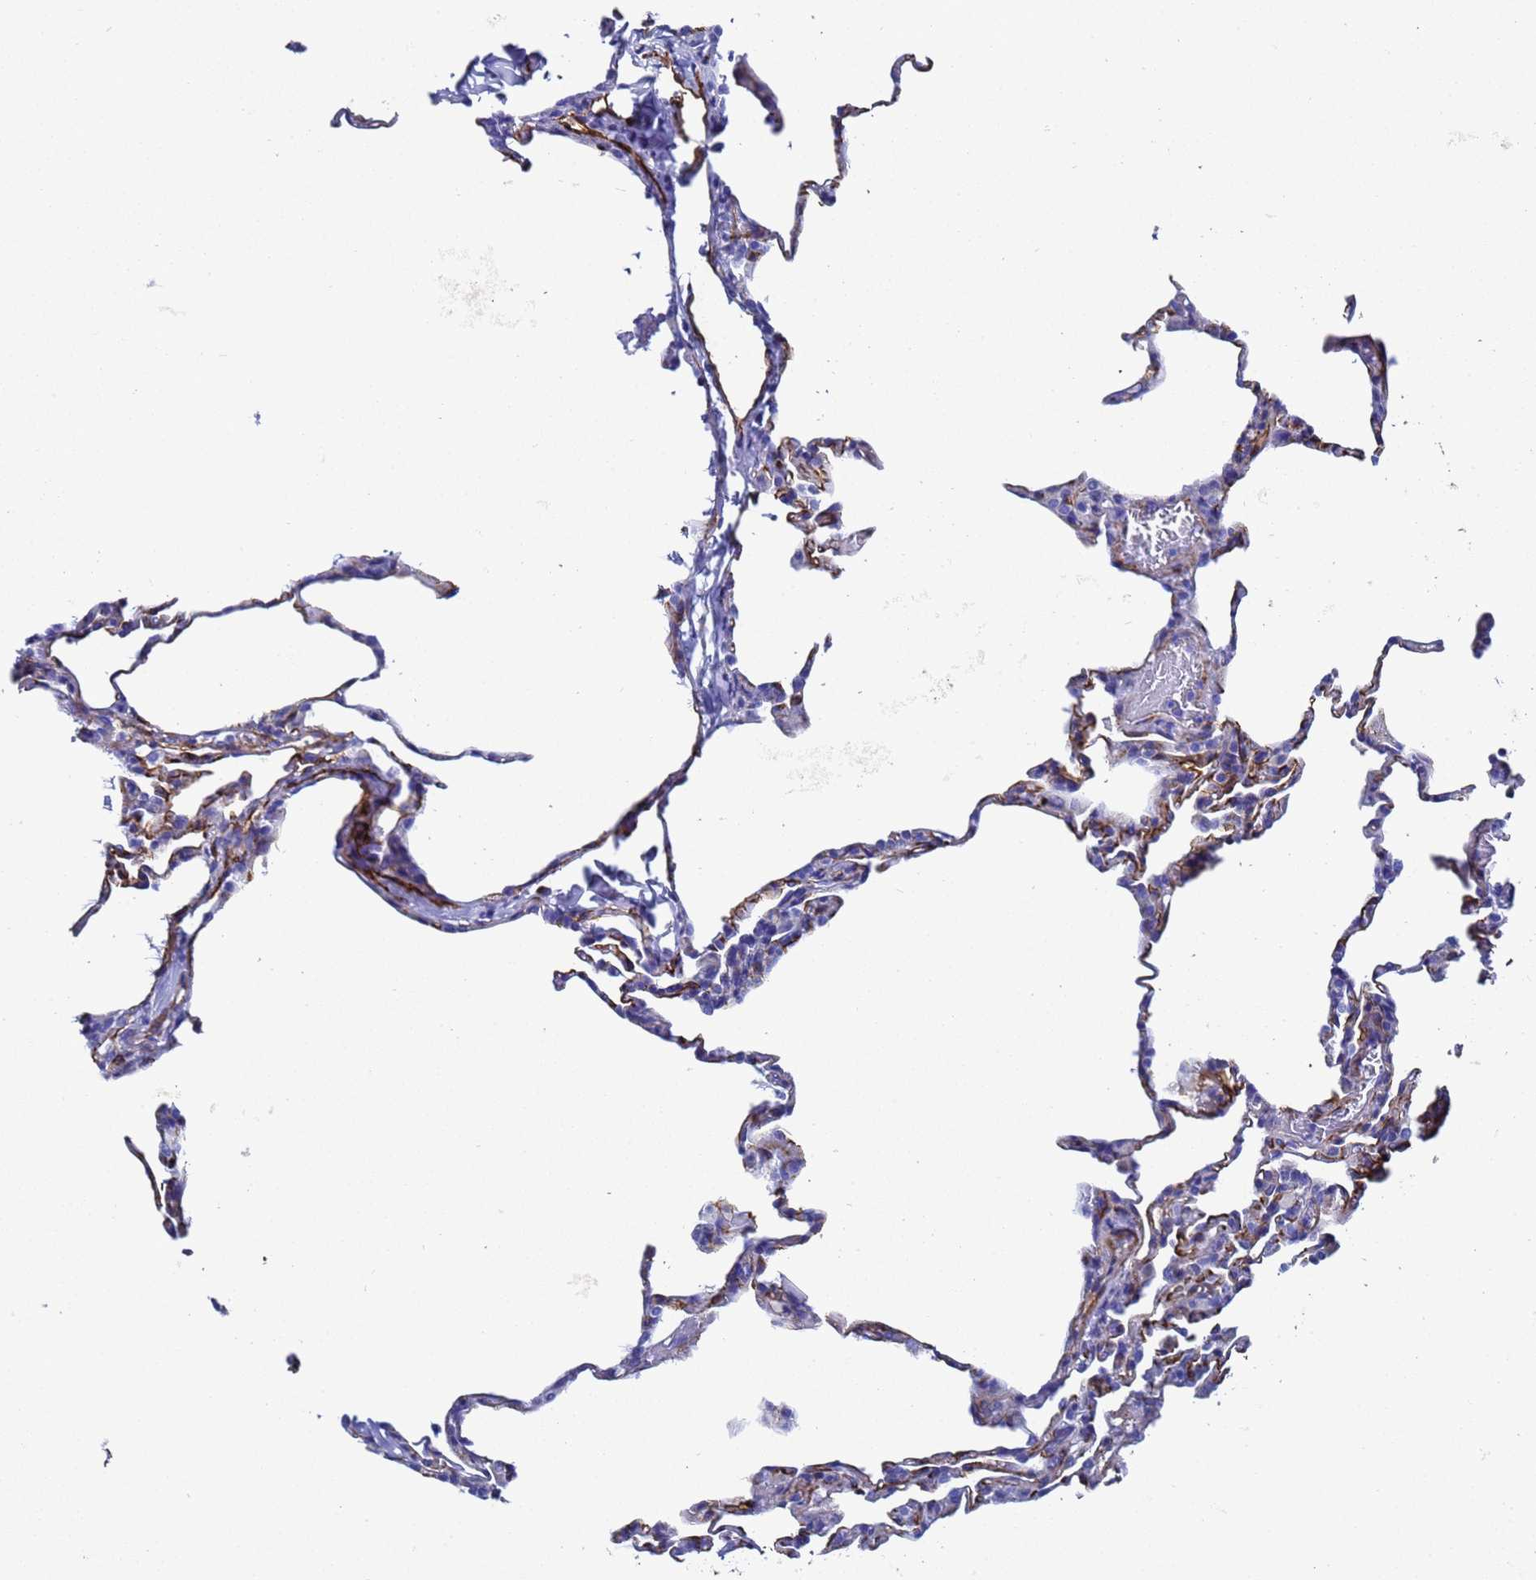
{"staining": {"intensity": "negative", "quantity": "none", "location": "none"}, "tissue": "lung", "cell_type": "Alveolar cells", "image_type": "normal", "snomed": [{"axis": "morphology", "description": "Normal tissue, NOS"}, {"axis": "topography", "description": "Lung"}], "caption": "This is an immunohistochemistry (IHC) histopathology image of benign lung. There is no positivity in alveolar cells.", "gene": "ADIPOQ", "patient": {"sex": "male", "age": 20}}